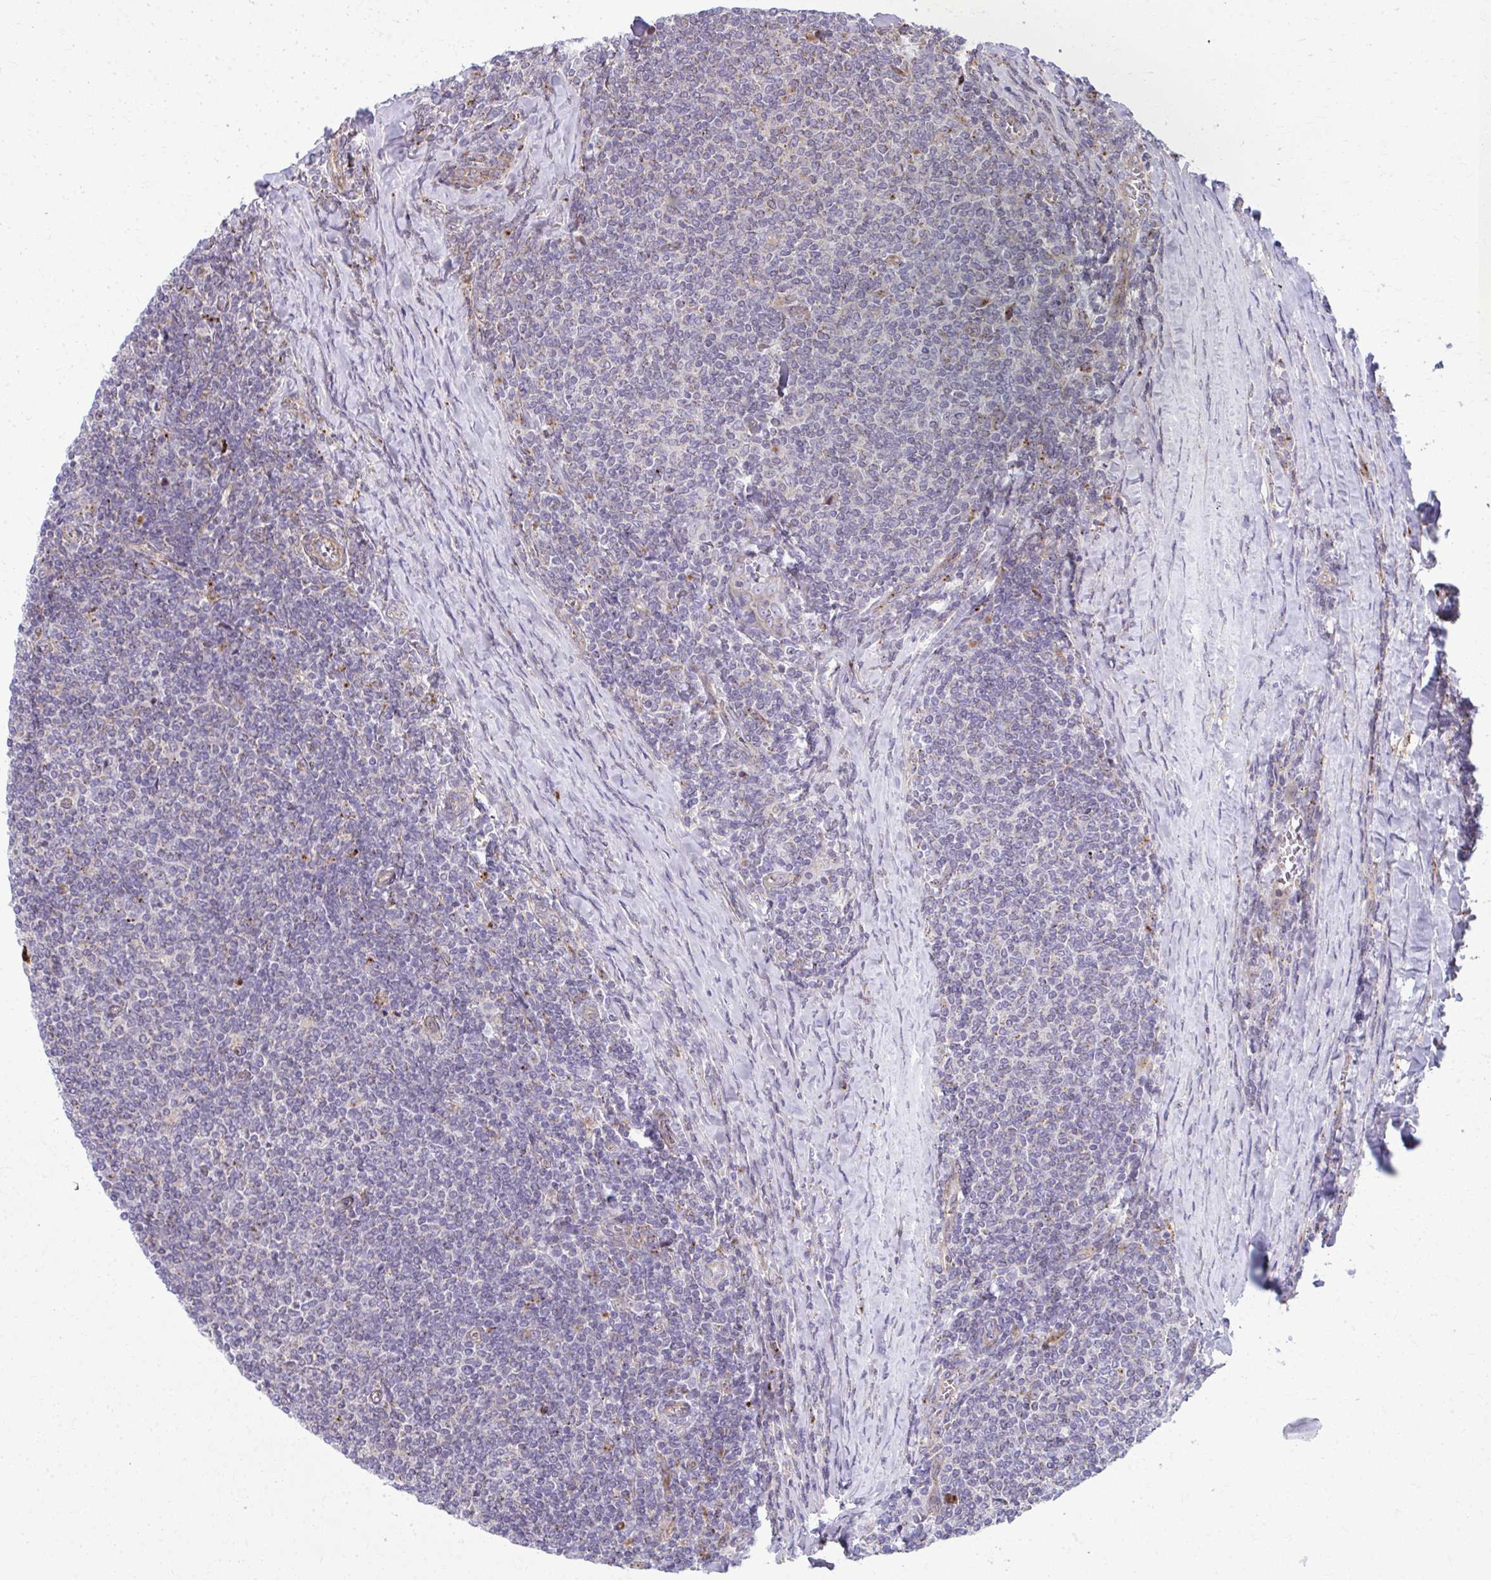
{"staining": {"intensity": "weak", "quantity": "<25%", "location": "cytoplasmic/membranous"}, "tissue": "lymphoma", "cell_type": "Tumor cells", "image_type": "cancer", "snomed": [{"axis": "morphology", "description": "Malignant lymphoma, non-Hodgkin's type, Low grade"}, {"axis": "topography", "description": "Lymph node"}], "caption": "Human malignant lymphoma, non-Hodgkin's type (low-grade) stained for a protein using immunohistochemistry shows no positivity in tumor cells.", "gene": "LRRC4B", "patient": {"sex": "male", "age": 52}}